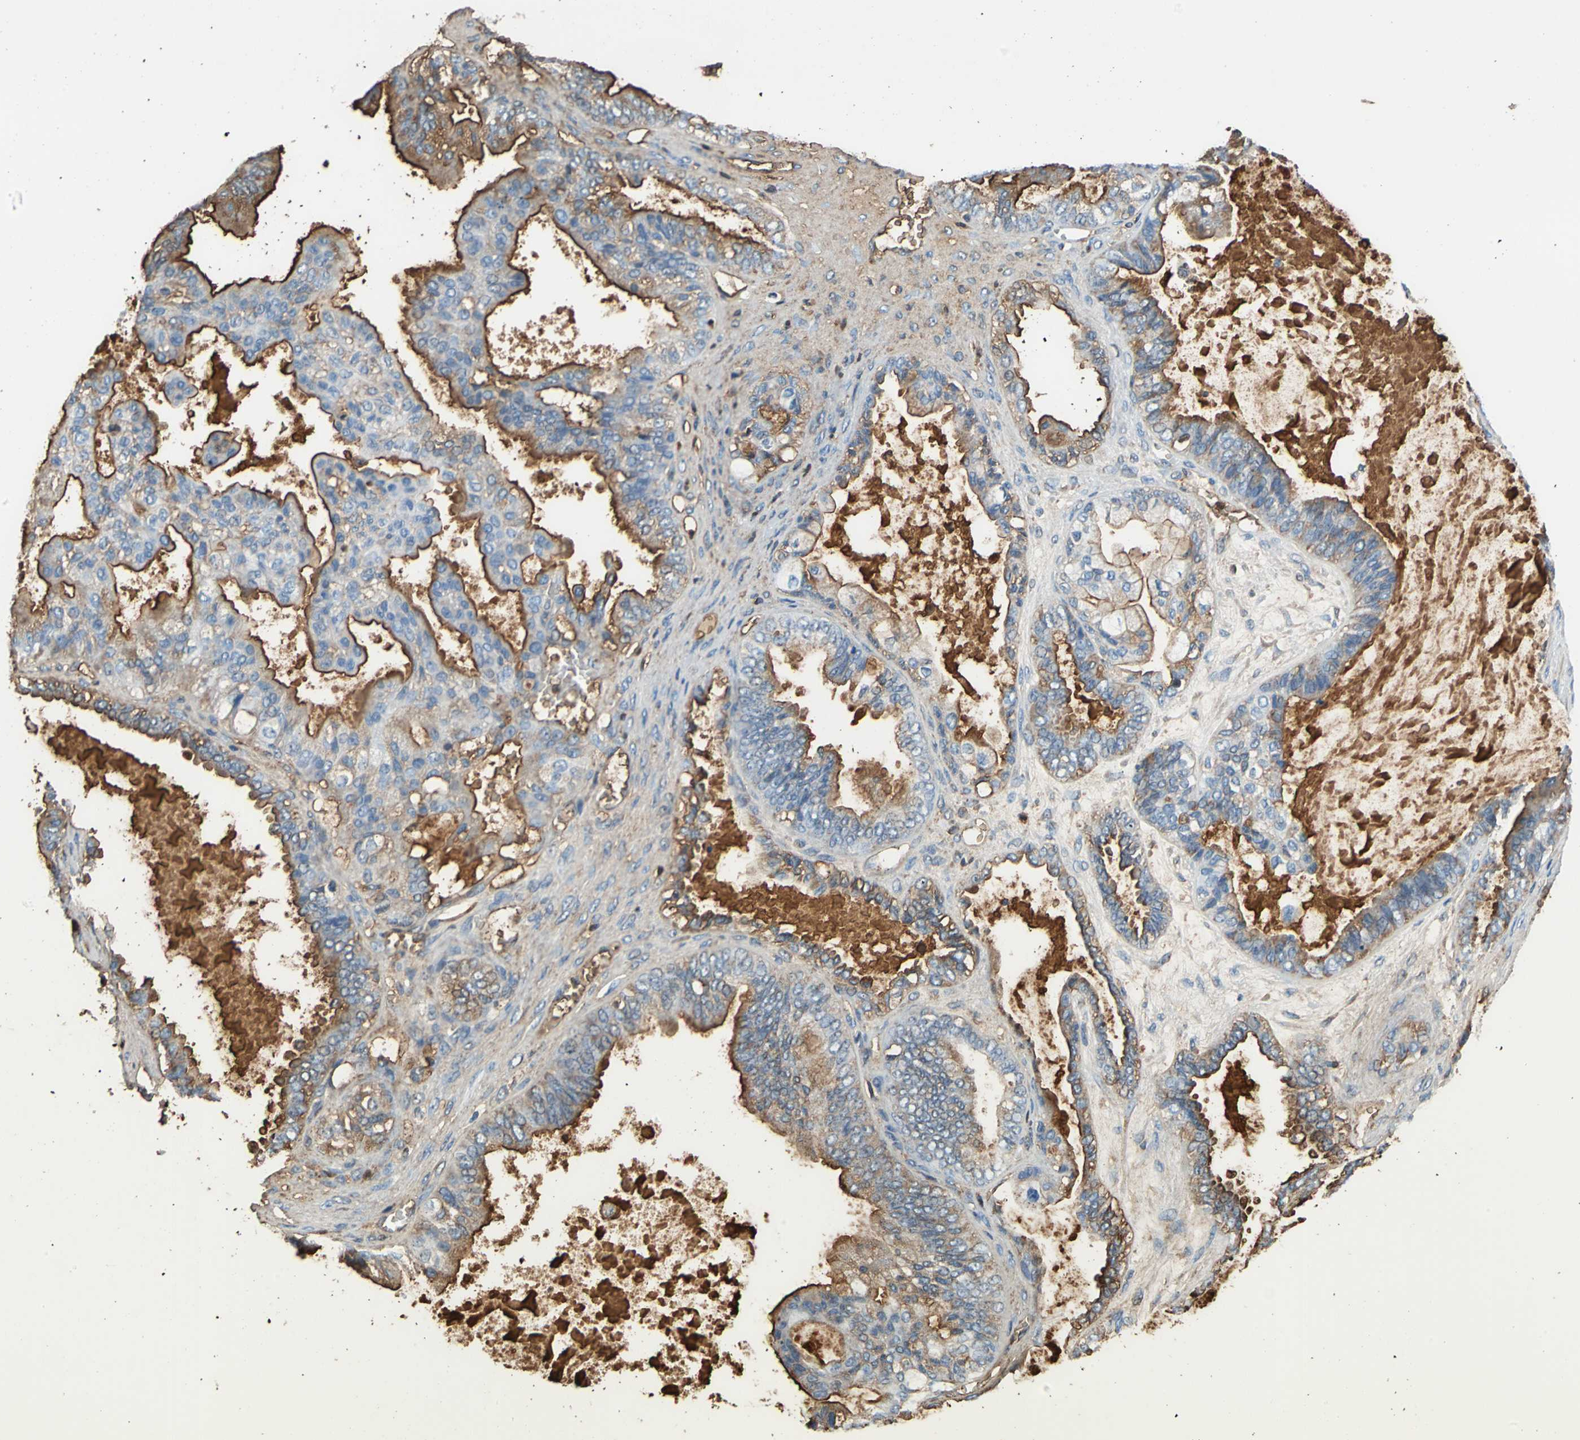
{"staining": {"intensity": "moderate", "quantity": "25%-75%", "location": "cytoplasmic/membranous"}, "tissue": "ovarian cancer", "cell_type": "Tumor cells", "image_type": "cancer", "snomed": [{"axis": "morphology", "description": "Carcinoma, NOS"}, {"axis": "morphology", "description": "Carcinoma, endometroid"}, {"axis": "topography", "description": "Ovary"}], "caption": "Ovarian endometroid carcinoma stained for a protein displays moderate cytoplasmic/membranous positivity in tumor cells. The staining was performed using DAB to visualize the protein expression in brown, while the nuclei were stained in blue with hematoxylin (Magnification: 20x).", "gene": "ALB", "patient": {"sex": "female", "age": 50}}